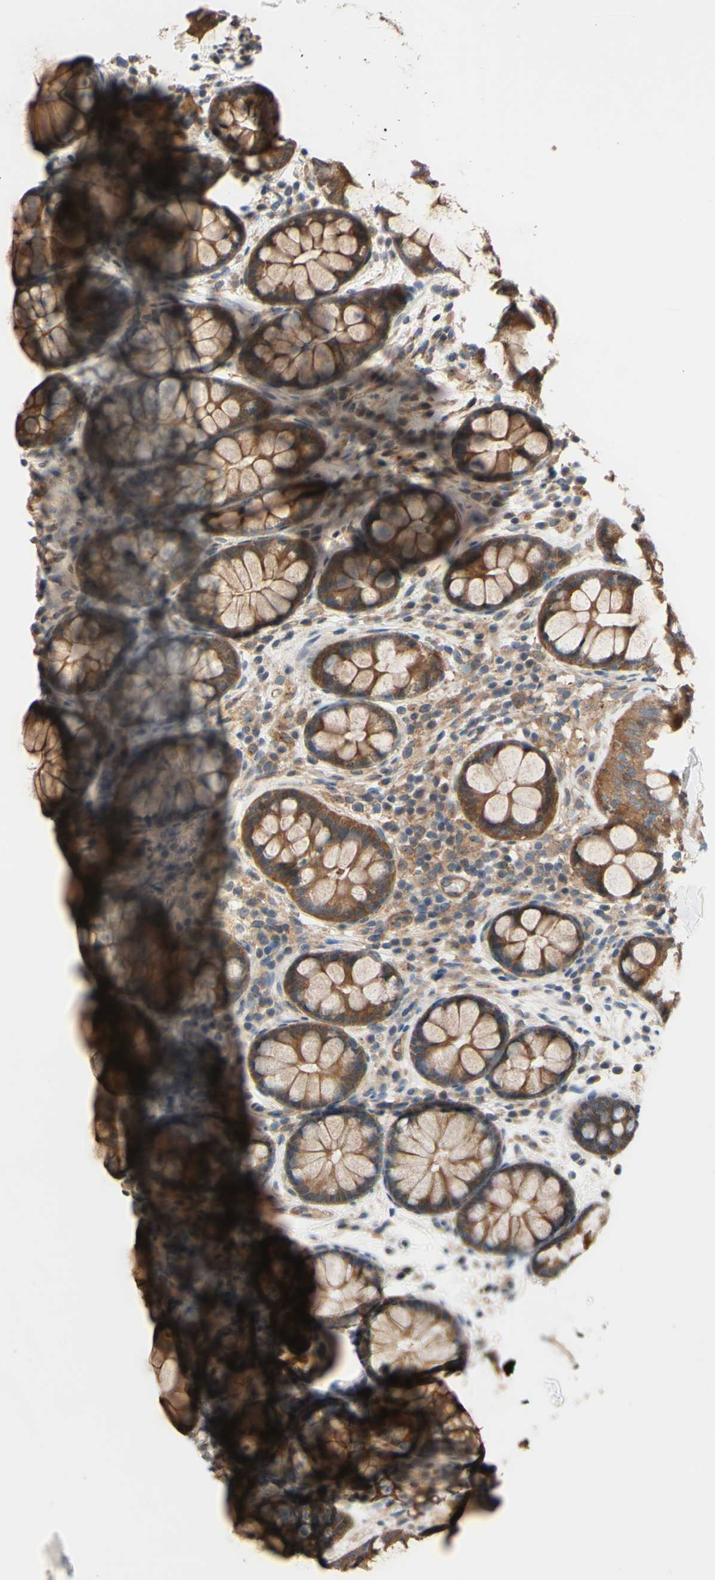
{"staining": {"intensity": "moderate", "quantity": ">75%", "location": "cytoplasmic/membranous"}, "tissue": "colon", "cell_type": "Endothelial cells", "image_type": "normal", "snomed": [{"axis": "morphology", "description": "Normal tissue, NOS"}, {"axis": "topography", "description": "Colon"}], "caption": "Protein staining shows moderate cytoplasmic/membranous staining in about >75% of endothelial cells in normal colon. (Stains: DAB in brown, nuclei in blue, Microscopy: brightfield microscopy at high magnification).", "gene": "DYNLRB1", "patient": {"sex": "female", "age": 80}}